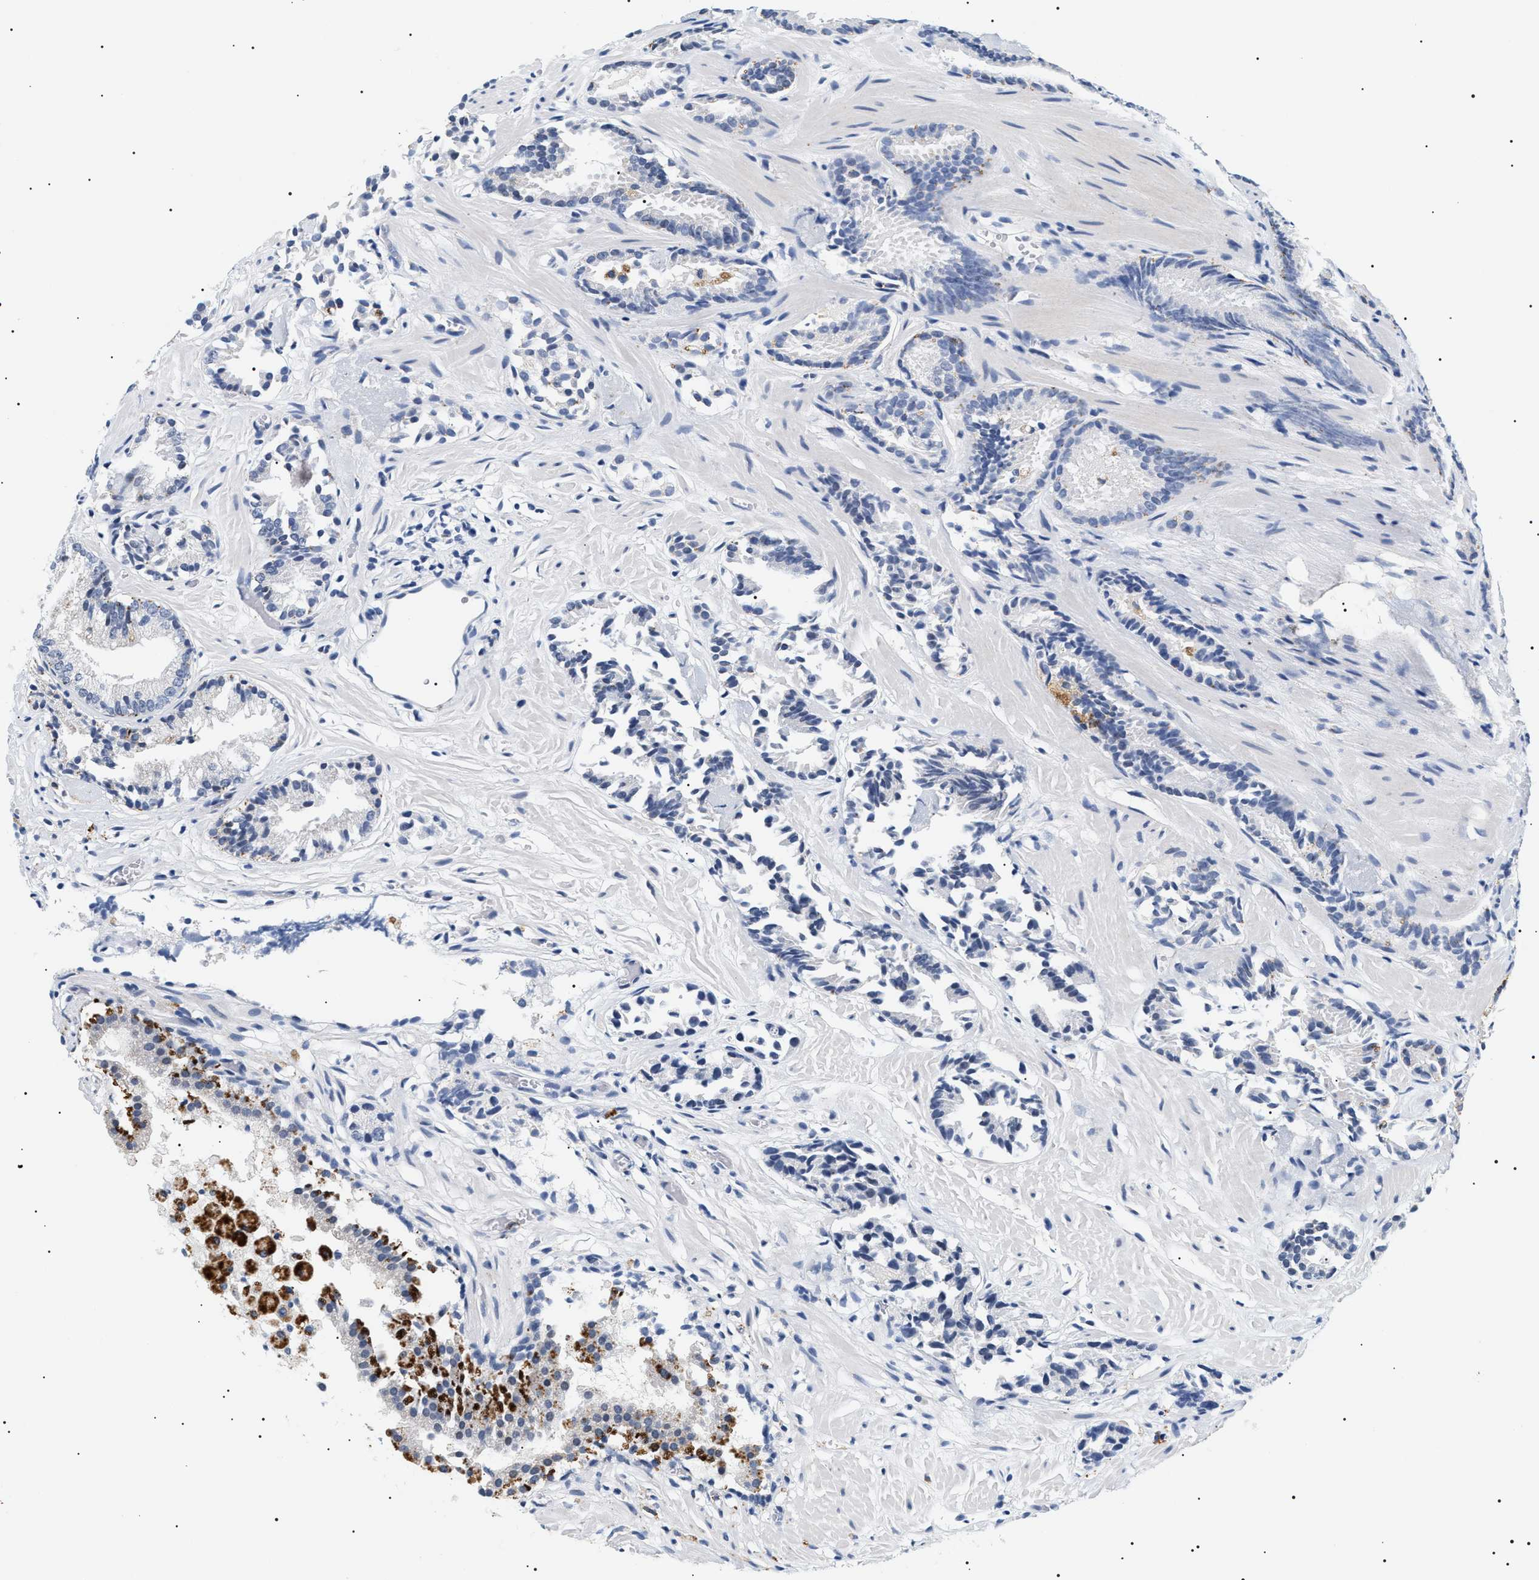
{"staining": {"intensity": "moderate", "quantity": "<25%", "location": "cytoplasmic/membranous"}, "tissue": "prostate cancer", "cell_type": "Tumor cells", "image_type": "cancer", "snomed": [{"axis": "morphology", "description": "Adenocarcinoma, Low grade"}, {"axis": "topography", "description": "Prostate"}], "caption": "High-magnification brightfield microscopy of prostate cancer (low-grade adenocarcinoma) stained with DAB (3,3'-diaminobenzidine) (brown) and counterstained with hematoxylin (blue). tumor cells exhibit moderate cytoplasmic/membranous staining is identified in approximately<25% of cells.", "gene": "HSD17B11", "patient": {"sex": "male", "age": 51}}